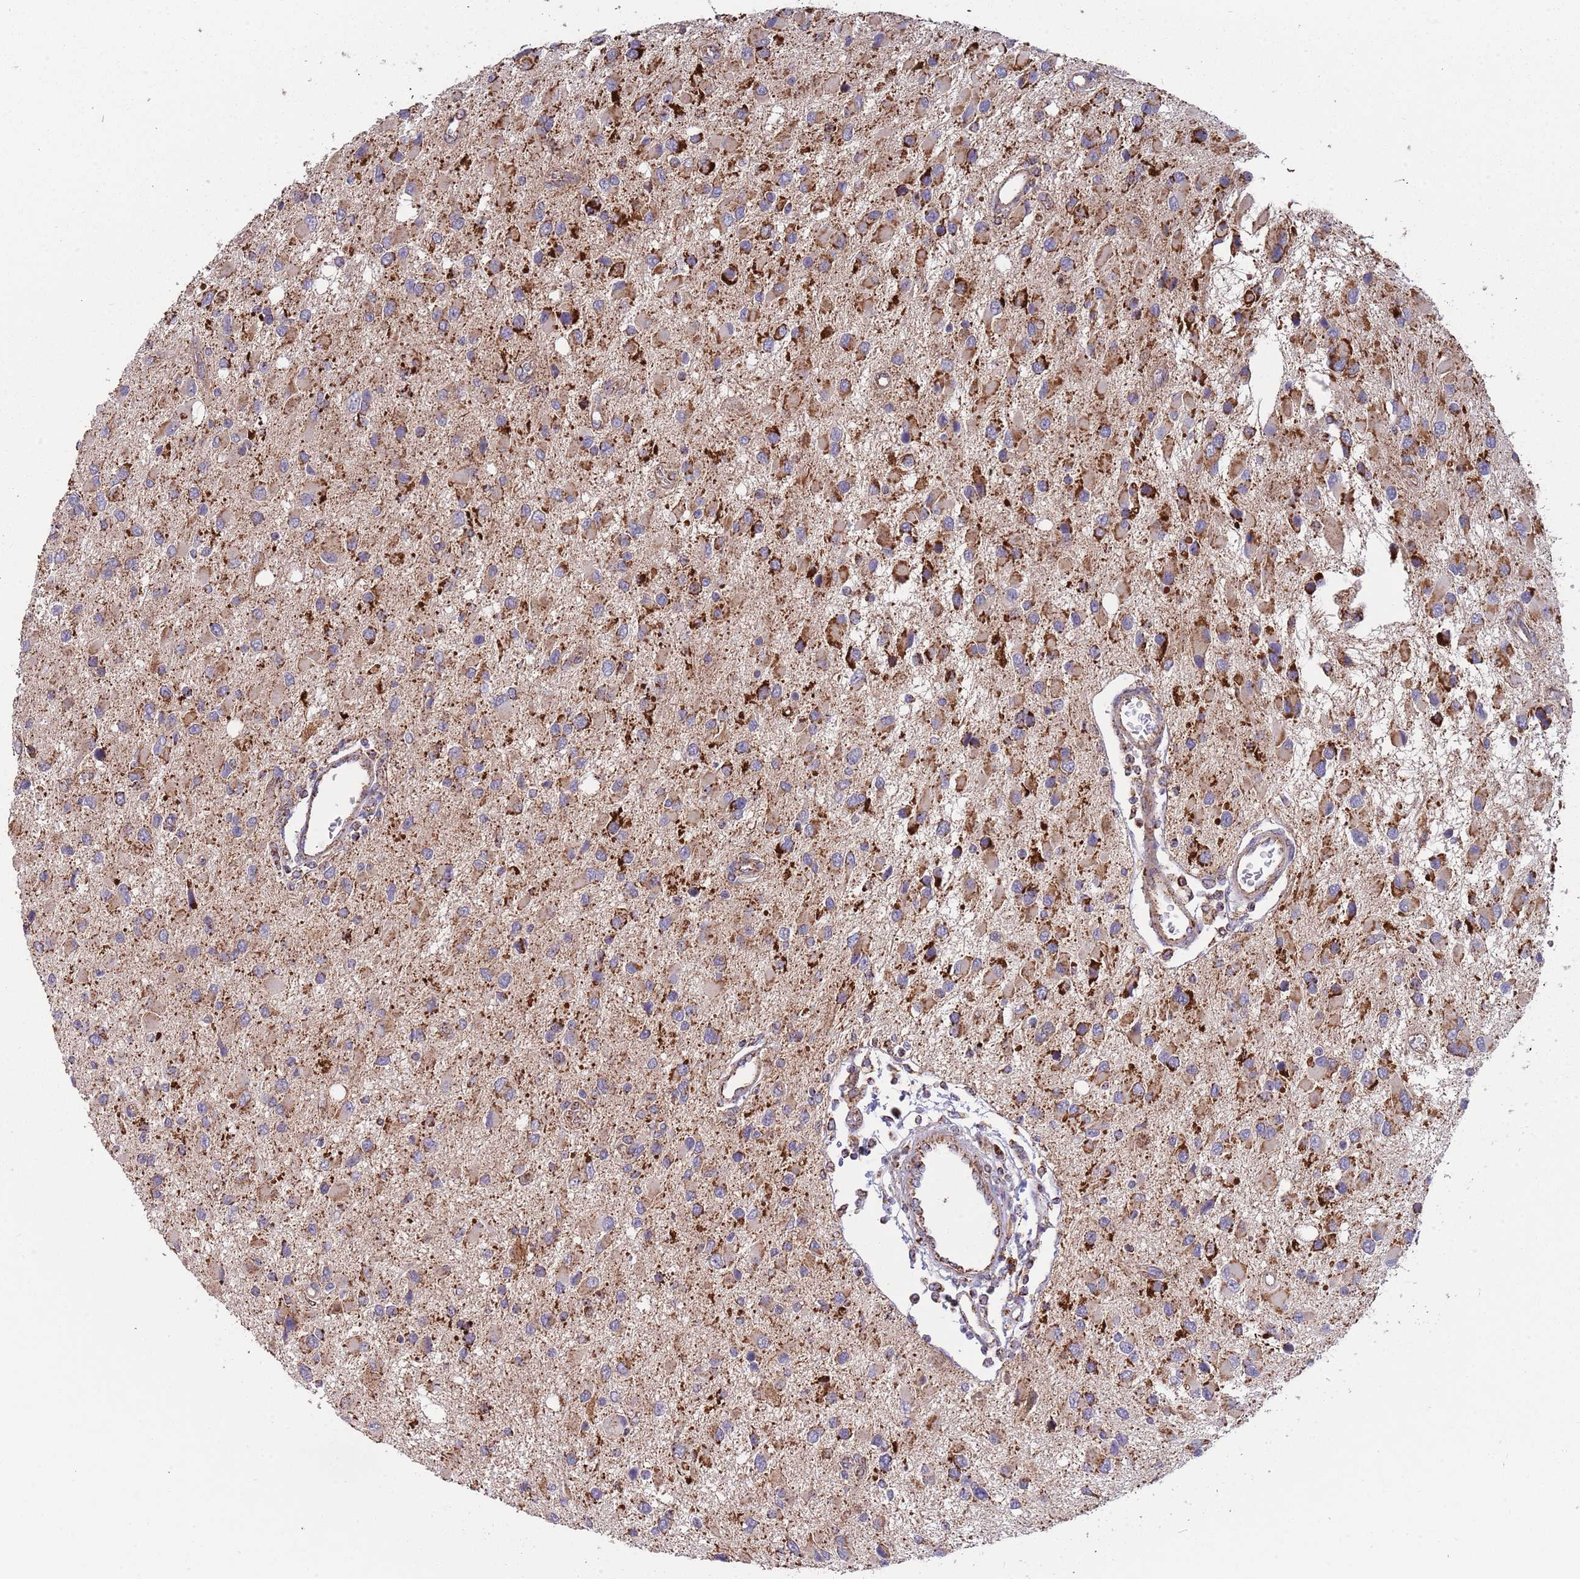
{"staining": {"intensity": "strong", "quantity": "25%-75%", "location": "cytoplasmic/membranous"}, "tissue": "glioma", "cell_type": "Tumor cells", "image_type": "cancer", "snomed": [{"axis": "morphology", "description": "Glioma, malignant, High grade"}, {"axis": "topography", "description": "Brain"}], "caption": "Strong cytoplasmic/membranous positivity is appreciated in approximately 25%-75% of tumor cells in malignant glioma (high-grade).", "gene": "VPS16", "patient": {"sex": "male", "age": 53}}